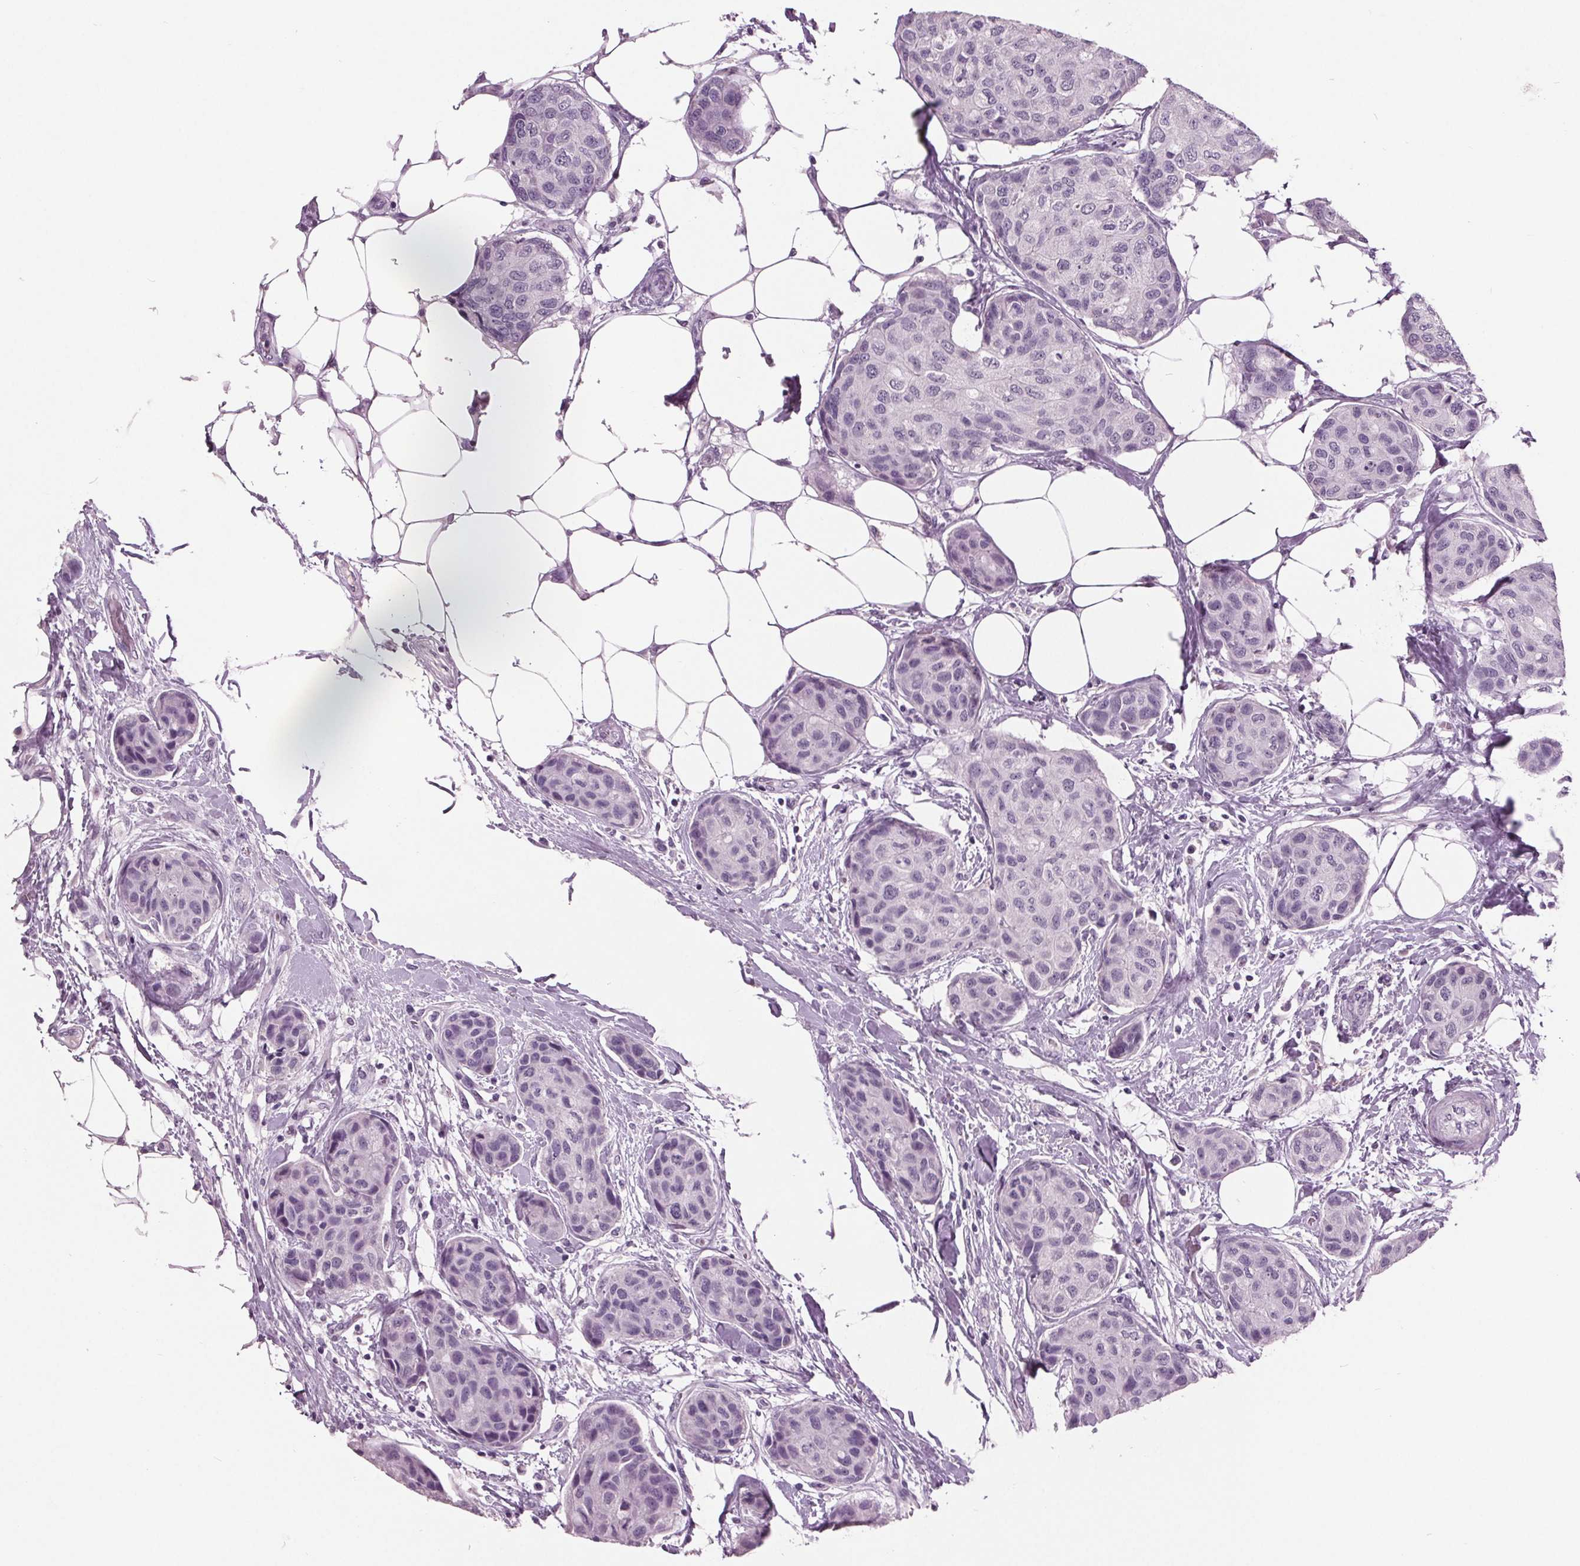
{"staining": {"intensity": "negative", "quantity": "none", "location": "none"}, "tissue": "breast cancer", "cell_type": "Tumor cells", "image_type": "cancer", "snomed": [{"axis": "morphology", "description": "Duct carcinoma"}, {"axis": "topography", "description": "Breast"}], "caption": "This is a photomicrograph of immunohistochemistry (IHC) staining of breast infiltrating ductal carcinoma, which shows no expression in tumor cells.", "gene": "AMBP", "patient": {"sex": "female", "age": 80}}